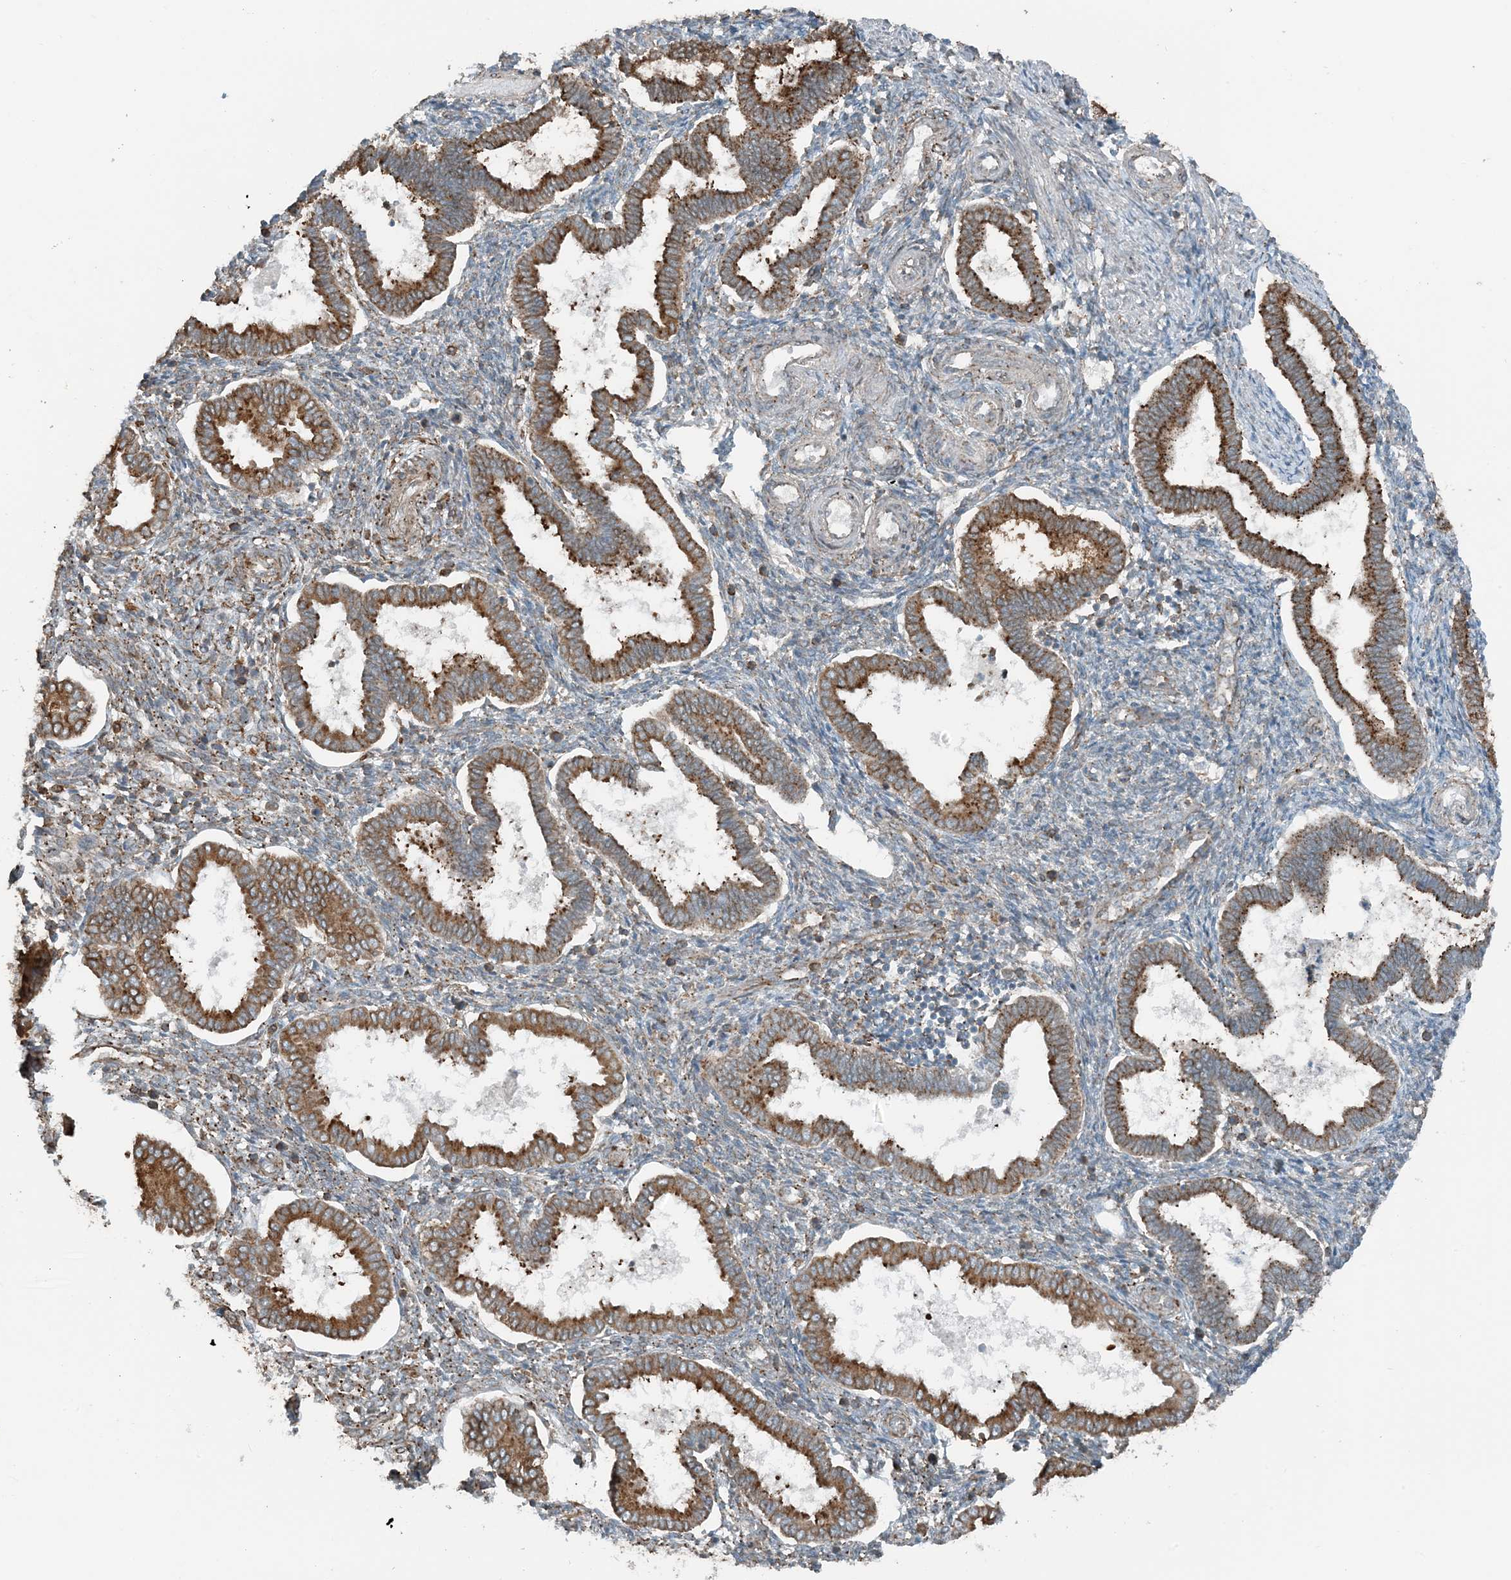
{"staining": {"intensity": "negative", "quantity": "none", "location": "none"}, "tissue": "endometrium", "cell_type": "Cells in endometrial stroma", "image_type": "normal", "snomed": [{"axis": "morphology", "description": "Normal tissue, NOS"}, {"axis": "topography", "description": "Endometrium"}], "caption": "DAB immunohistochemical staining of normal human endometrium exhibits no significant expression in cells in endometrial stroma. (DAB (3,3'-diaminobenzidine) immunohistochemistry with hematoxylin counter stain).", "gene": "CERKL", "patient": {"sex": "female", "age": 24}}